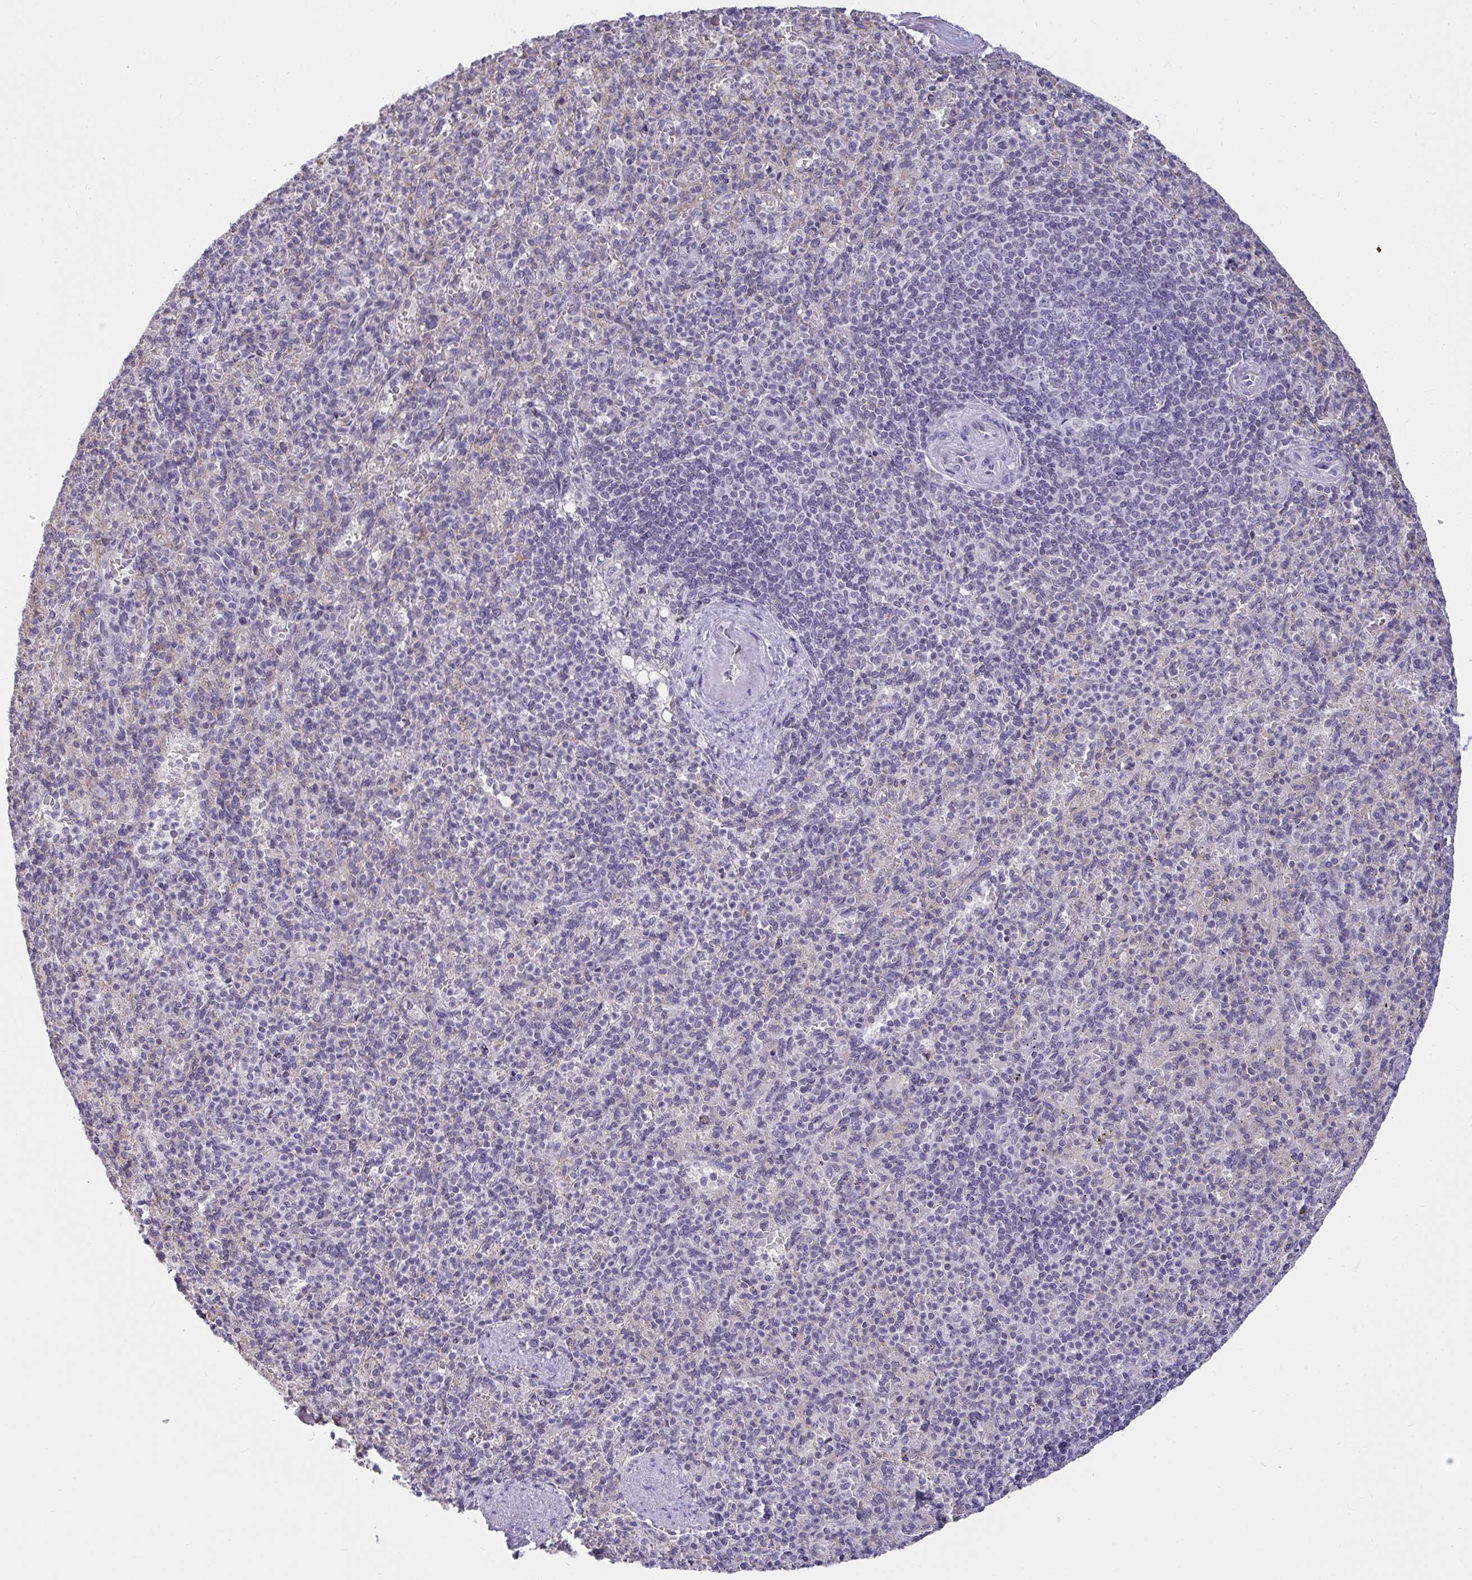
{"staining": {"intensity": "negative", "quantity": "none", "location": "none"}, "tissue": "spleen", "cell_type": "Cells in red pulp", "image_type": "normal", "snomed": [{"axis": "morphology", "description": "Normal tissue, NOS"}, {"axis": "topography", "description": "Spleen"}], "caption": "Protein analysis of benign spleen demonstrates no significant expression in cells in red pulp. (Stains: DAB (3,3'-diaminobenzidine) IHC with hematoxylin counter stain, Microscopy: brightfield microscopy at high magnification).", "gene": "SEMA6B", "patient": {"sex": "female", "age": 74}}